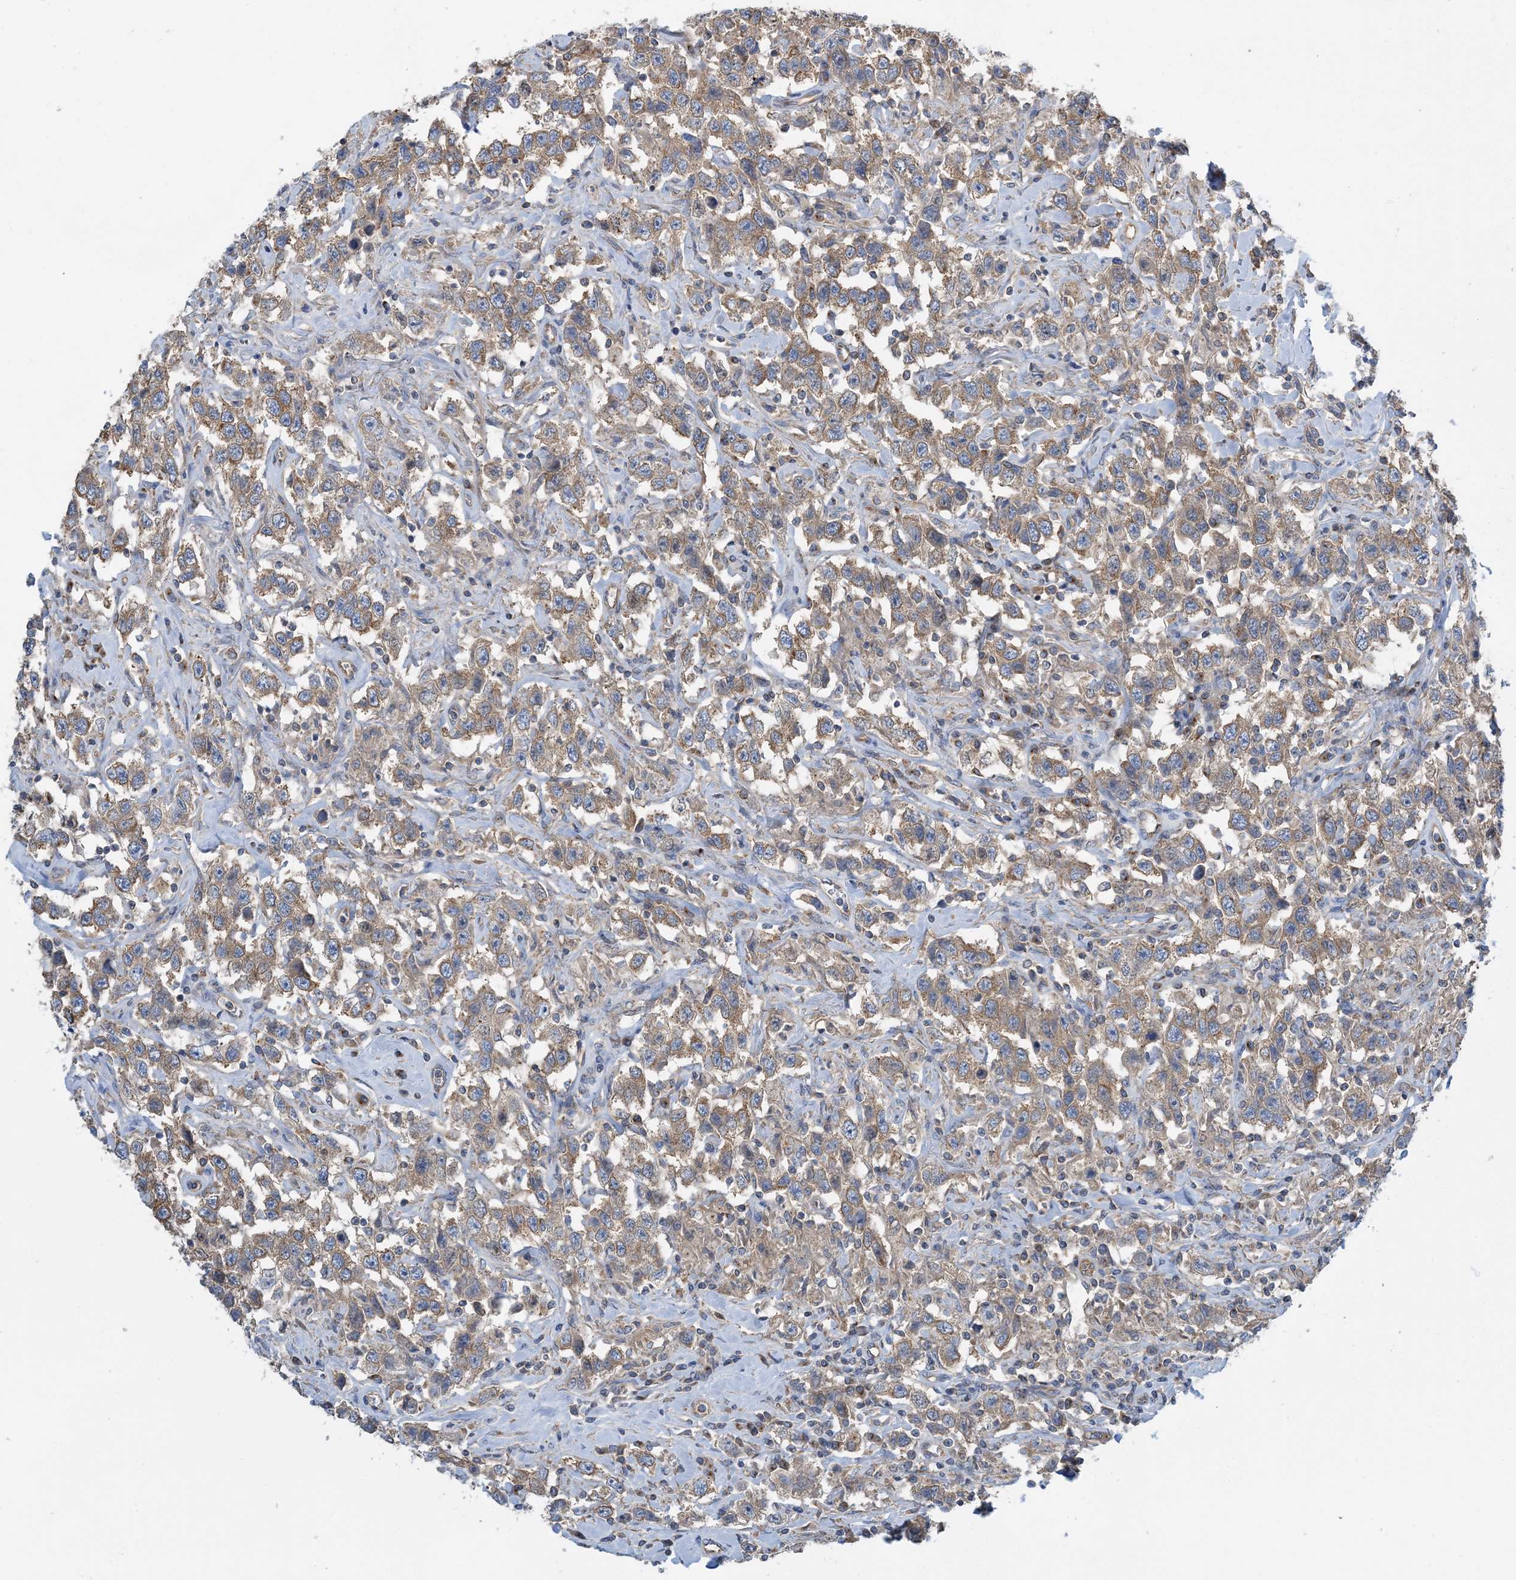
{"staining": {"intensity": "moderate", "quantity": ">75%", "location": "cytoplasmic/membranous"}, "tissue": "testis cancer", "cell_type": "Tumor cells", "image_type": "cancer", "snomed": [{"axis": "morphology", "description": "Seminoma, NOS"}, {"axis": "topography", "description": "Testis"}], "caption": "Protein staining displays moderate cytoplasmic/membranous positivity in about >75% of tumor cells in seminoma (testis).", "gene": "SIDT1", "patient": {"sex": "male", "age": 41}}